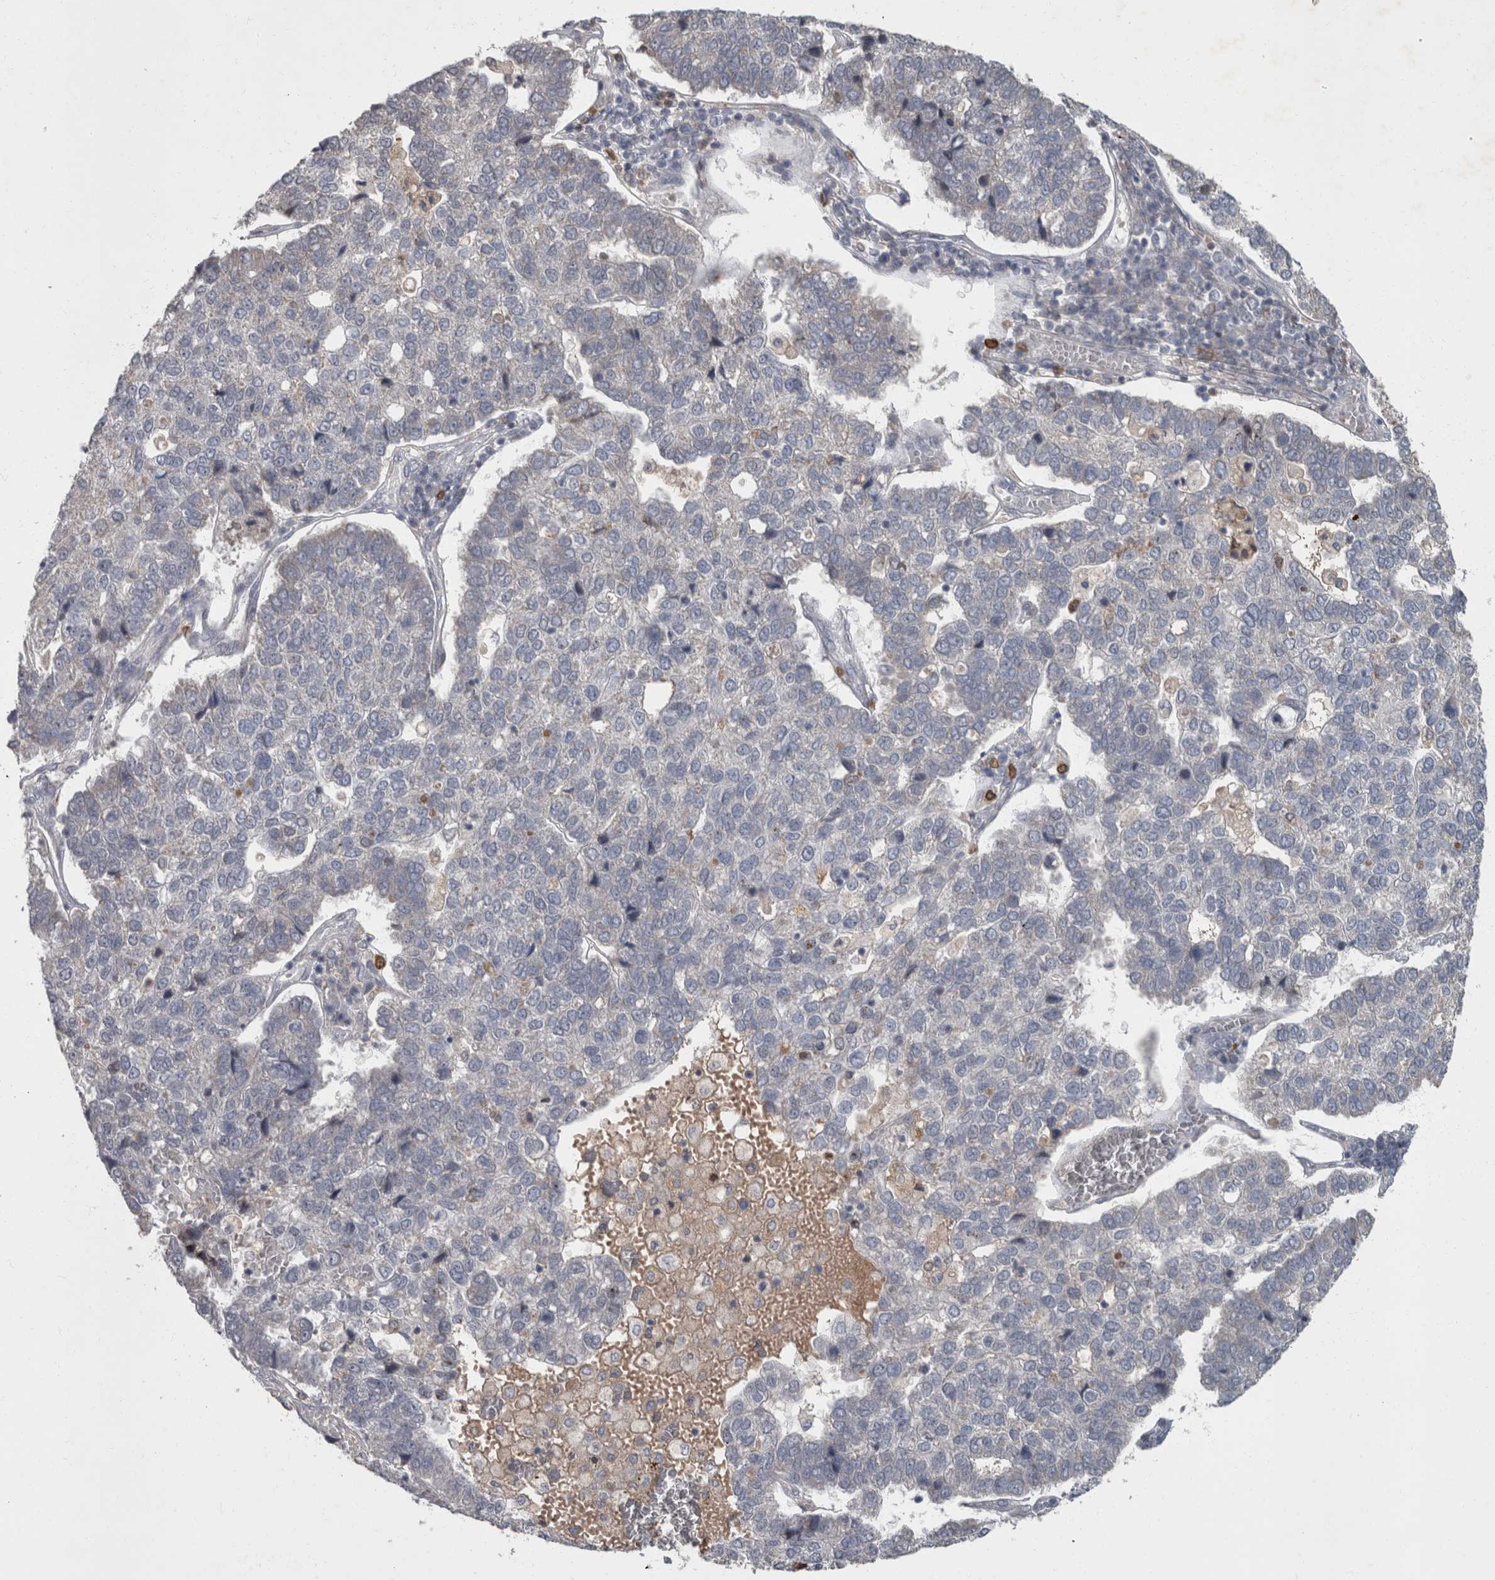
{"staining": {"intensity": "negative", "quantity": "none", "location": "none"}, "tissue": "pancreatic cancer", "cell_type": "Tumor cells", "image_type": "cancer", "snomed": [{"axis": "morphology", "description": "Adenocarcinoma, NOS"}, {"axis": "topography", "description": "Pancreas"}], "caption": "Photomicrograph shows no protein expression in tumor cells of pancreatic adenocarcinoma tissue.", "gene": "PPP1R3C", "patient": {"sex": "female", "age": 61}}